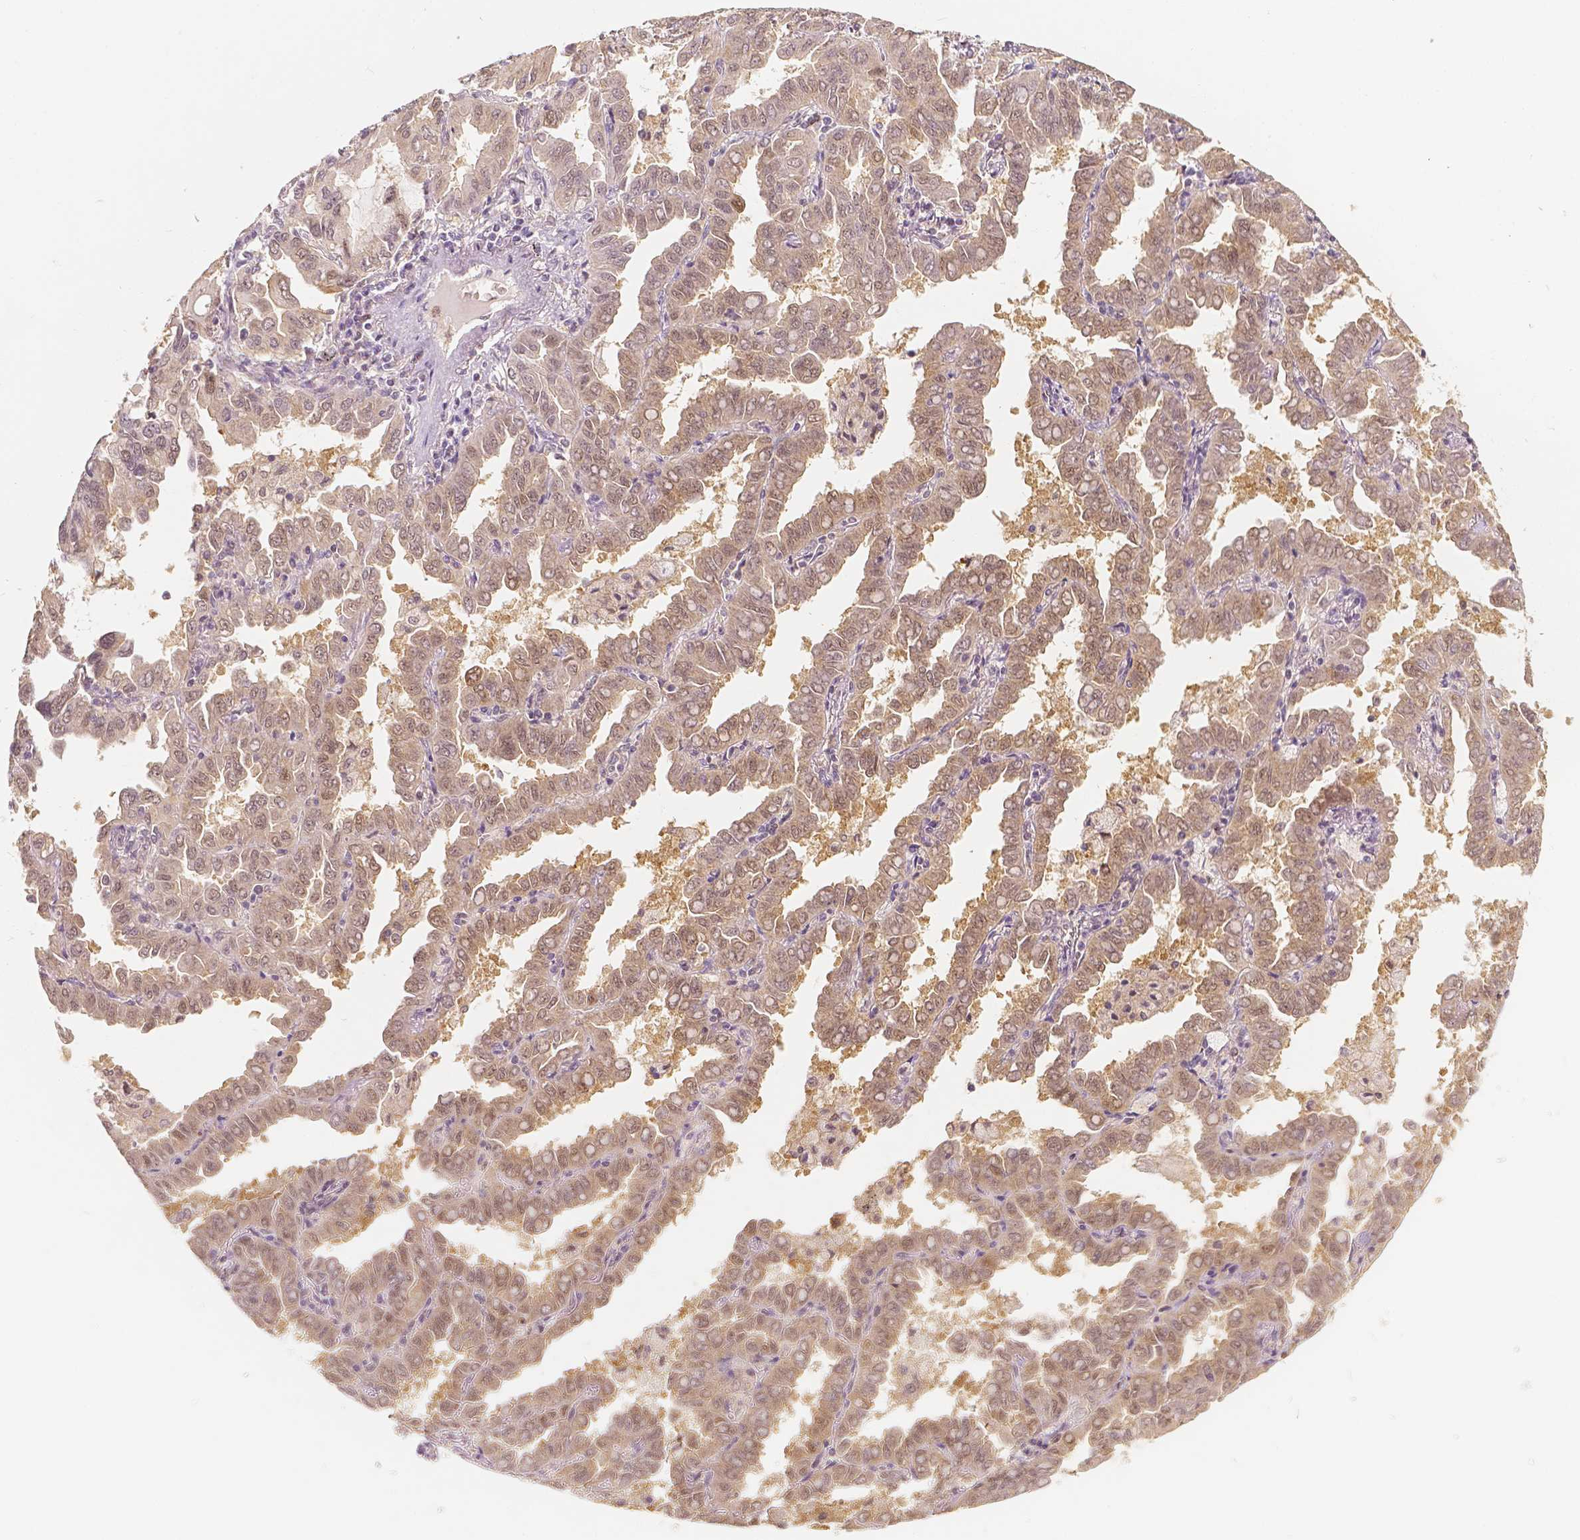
{"staining": {"intensity": "weak", "quantity": ">75%", "location": "cytoplasmic/membranous,nuclear"}, "tissue": "lung cancer", "cell_type": "Tumor cells", "image_type": "cancer", "snomed": [{"axis": "morphology", "description": "Adenocarcinoma, NOS"}, {"axis": "topography", "description": "Lung"}], "caption": "High-power microscopy captured an immunohistochemistry histopathology image of adenocarcinoma (lung), revealing weak cytoplasmic/membranous and nuclear positivity in approximately >75% of tumor cells. (DAB IHC with brightfield microscopy, high magnification).", "gene": "NAPRT", "patient": {"sex": "male", "age": 64}}